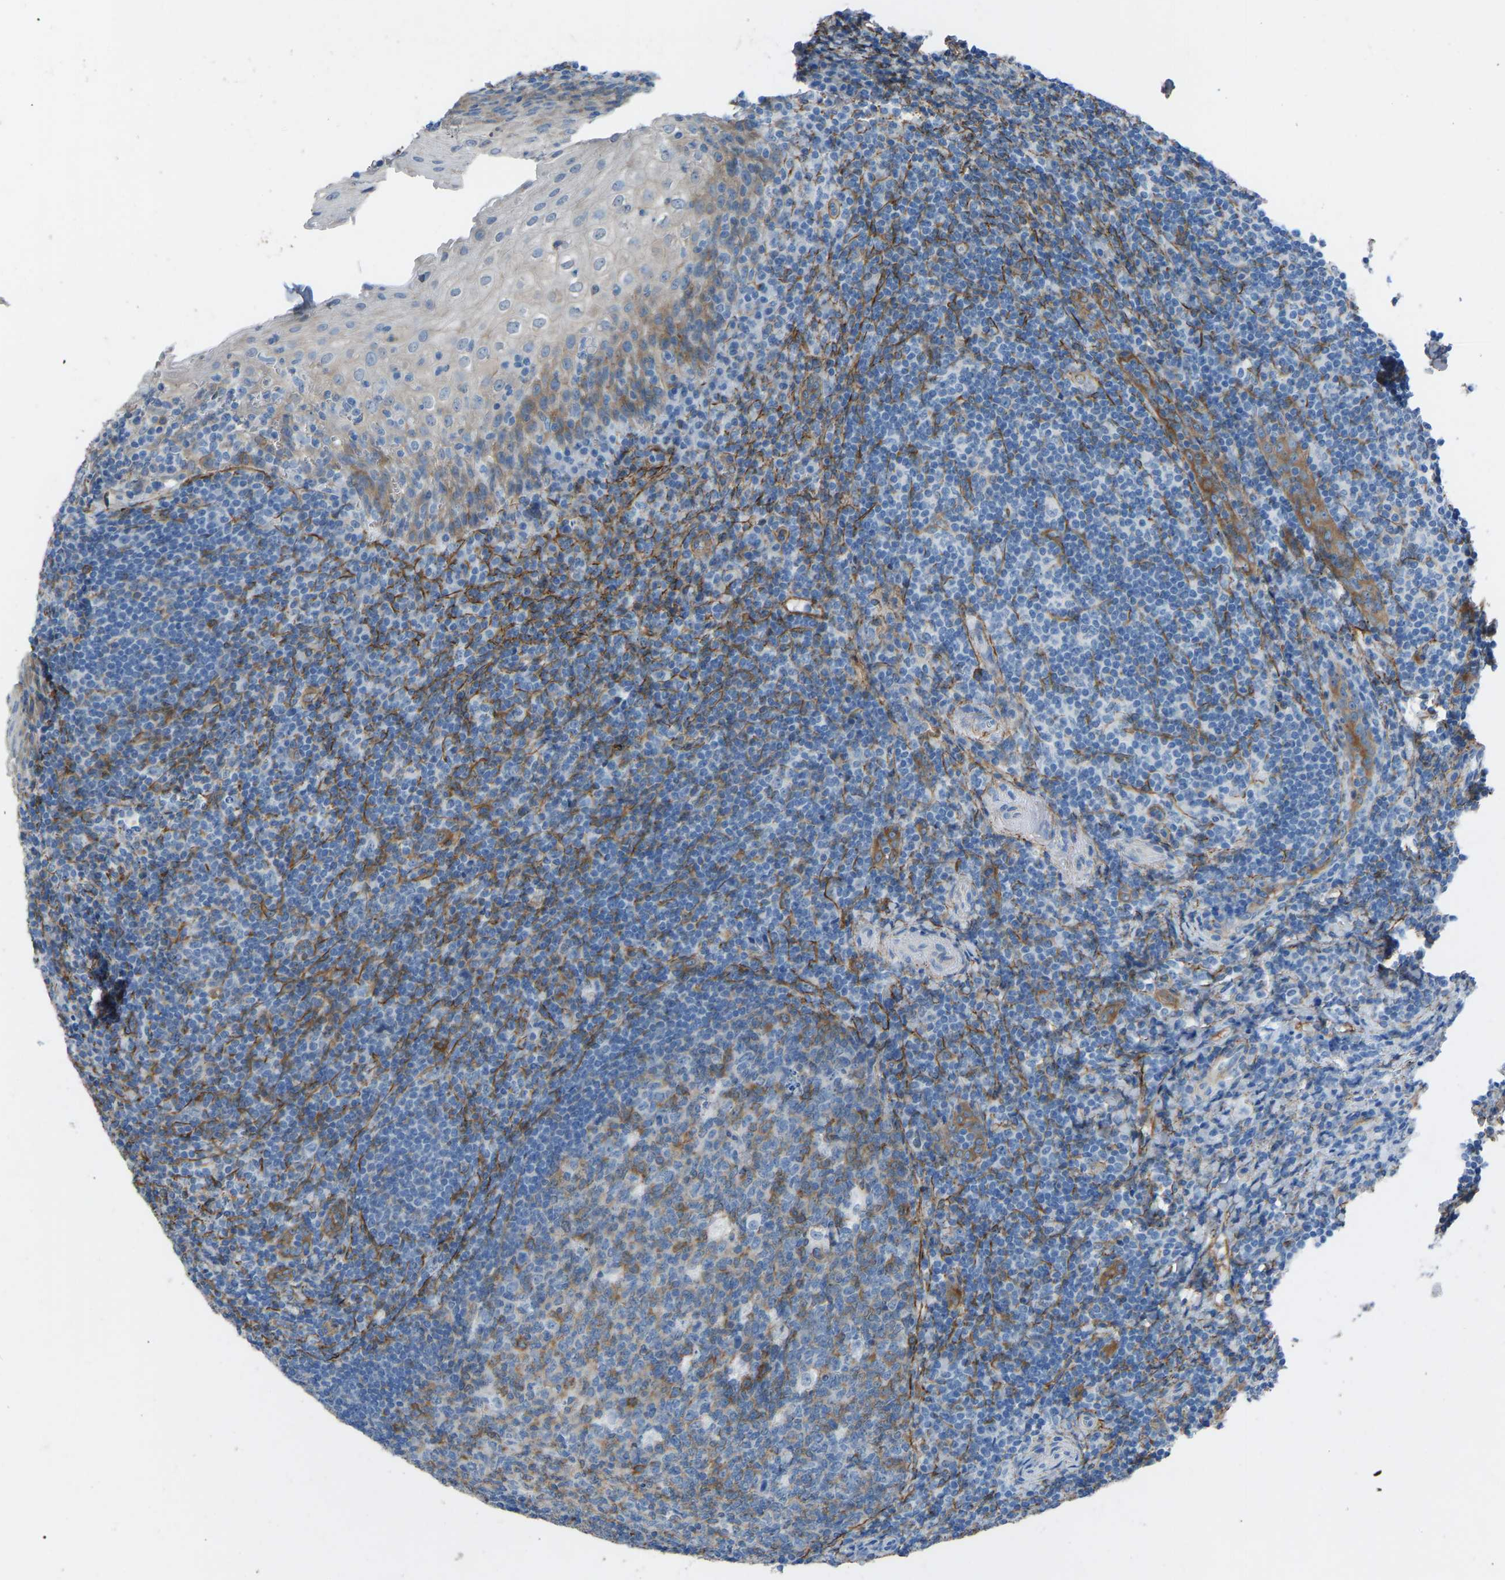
{"staining": {"intensity": "moderate", "quantity": "25%-75%", "location": "cytoplasmic/membranous"}, "tissue": "tonsil", "cell_type": "Germinal center cells", "image_type": "normal", "snomed": [{"axis": "morphology", "description": "Normal tissue, NOS"}, {"axis": "topography", "description": "Tonsil"}], "caption": "Protein staining of normal tonsil exhibits moderate cytoplasmic/membranous staining in approximately 25%-75% of germinal center cells. (Brightfield microscopy of DAB IHC at high magnification).", "gene": "MYH10", "patient": {"sex": "male", "age": 37}}